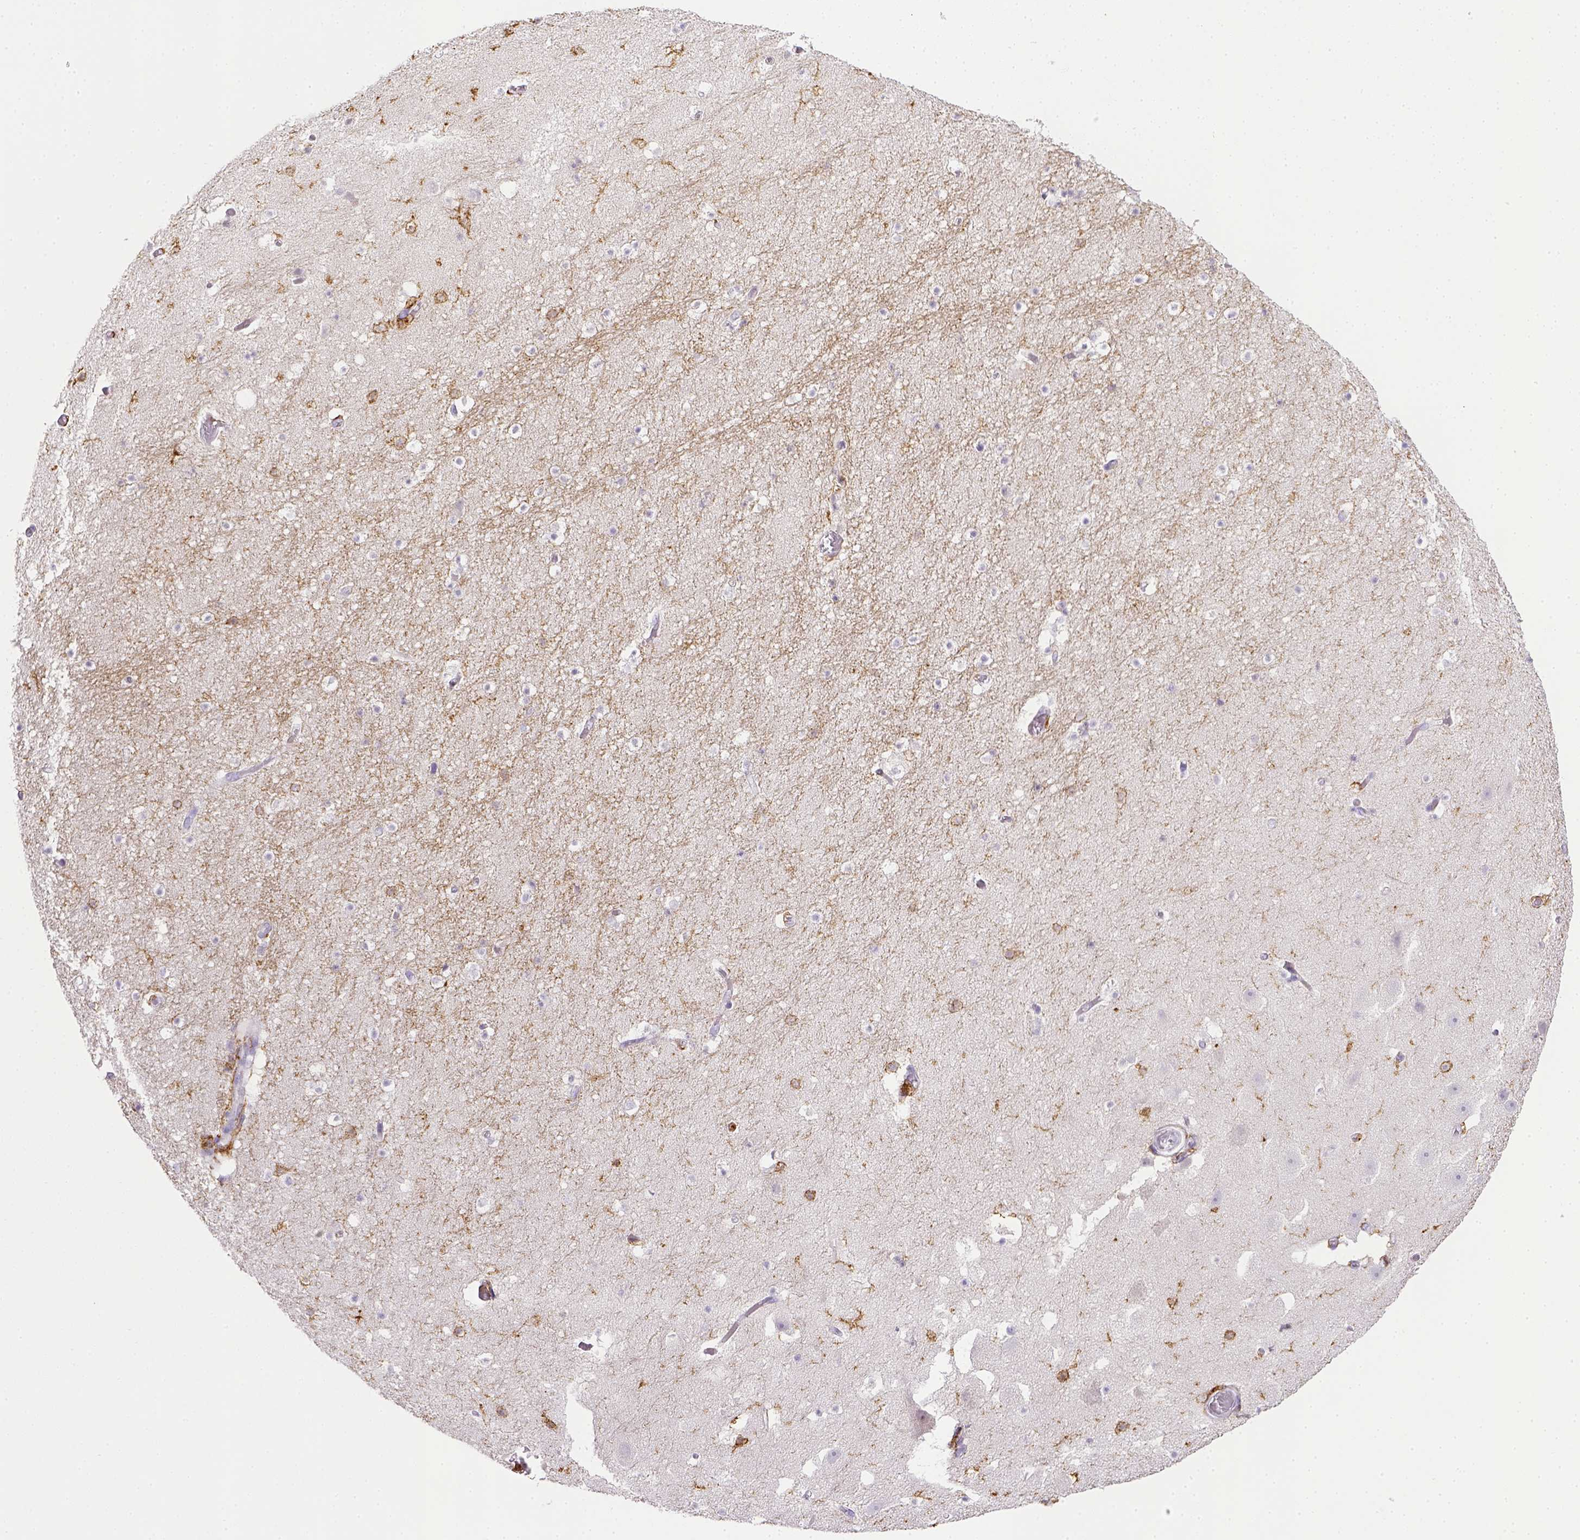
{"staining": {"intensity": "moderate", "quantity": "<25%", "location": "cytoplasmic/membranous"}, "tissue": "hippocampus", "cell_type": "Glial cells", "image_type": "normal", "snomed": [{"axis": "morphology", "description": "Normal tissue, NOS"}, {"axis": "topography", "description": "Hippocampus"}], "caption": "Protein staining displays moderate cytoplasmic/membranous expression in about <25% of glial cells in benign hippocampus.", "gene": "ITGAM", "patient": {"sex": "male", "age": 26}}